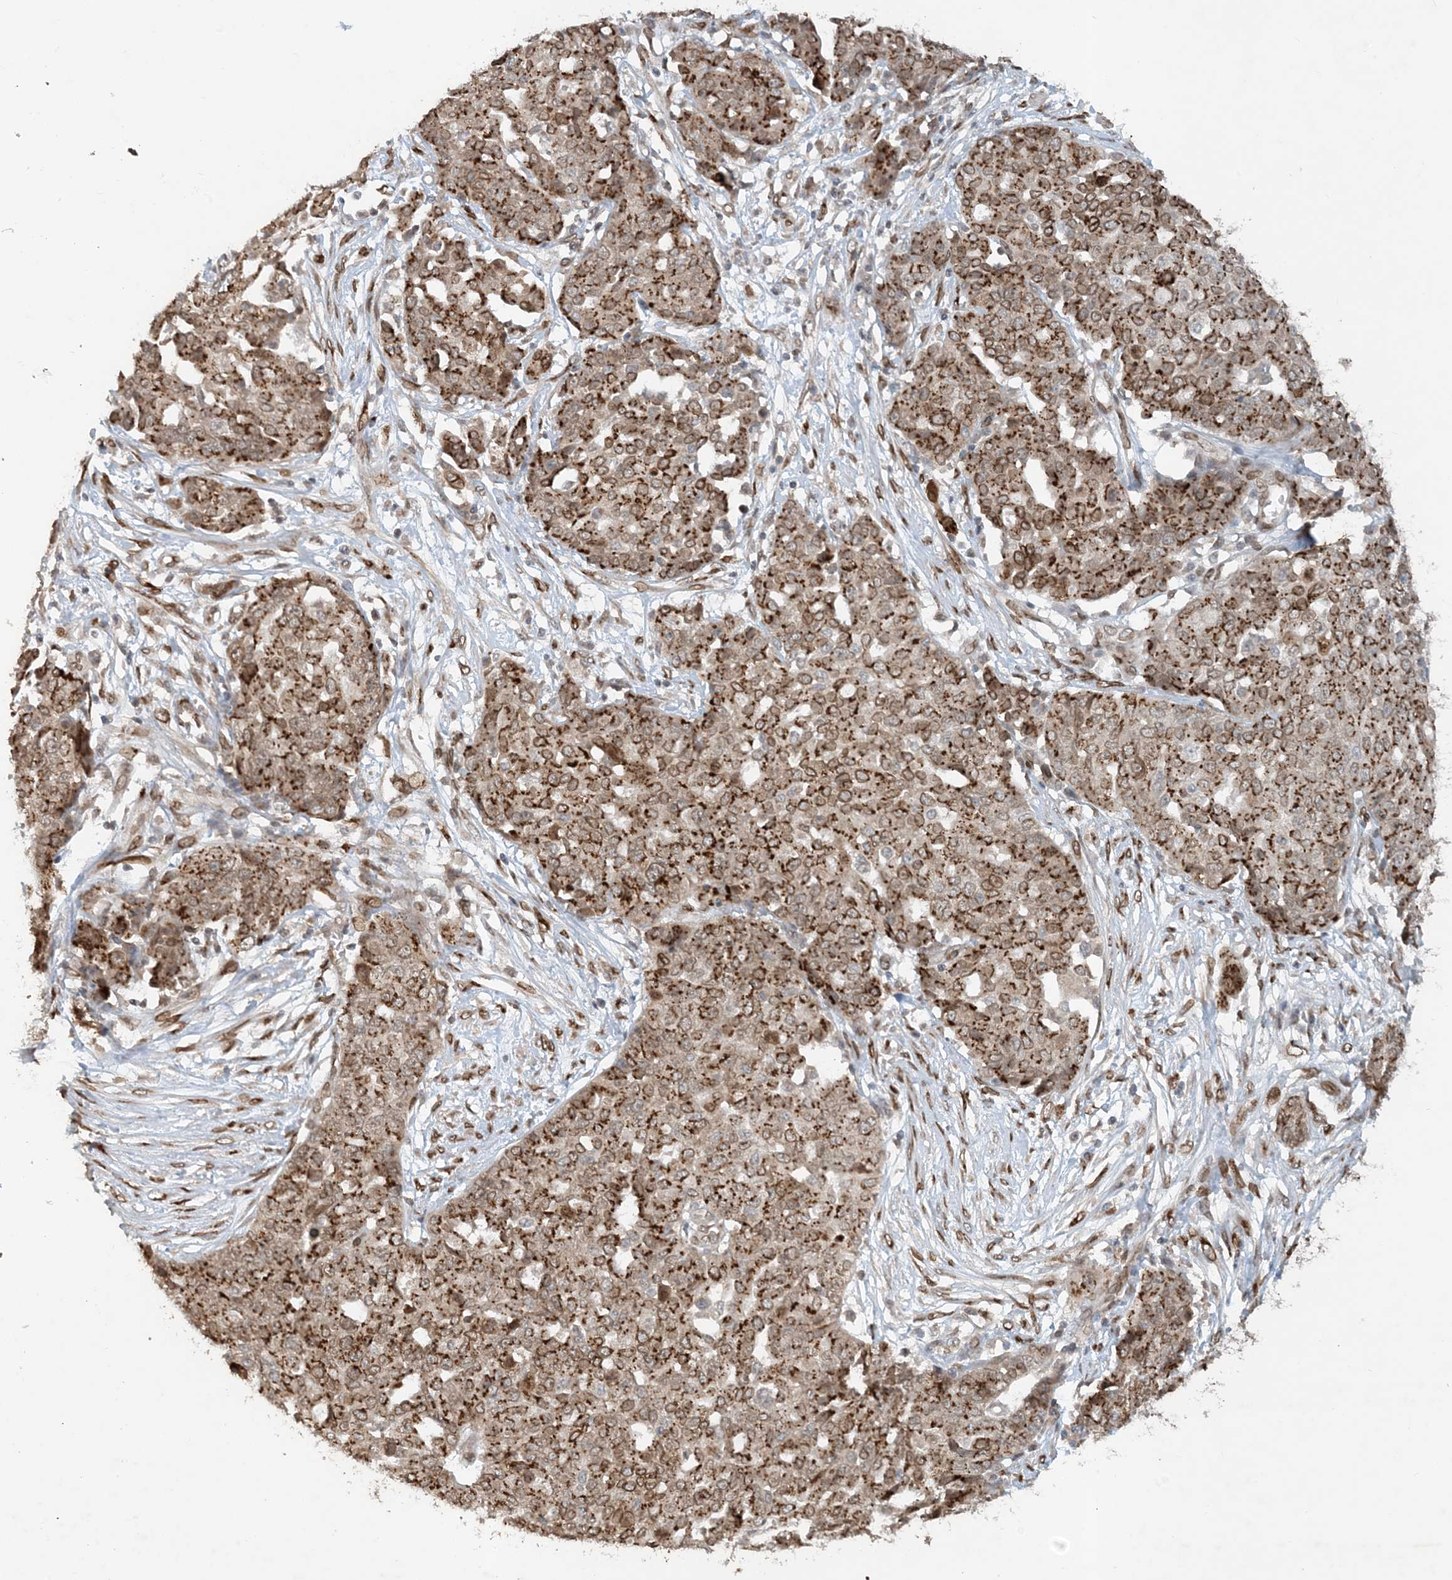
{"staining": {"intensity": "moderate", "quantity": ">75%", "location": "cytoplasmic/membranous"}, "tissue": "ovarian cancer", "cell_type": "Tumor cells", "image_type": "cancer", "snomed": [{"axis": "morphology", "description": "Cystadenocarcinoma, serous, NOS"}, {"axis": "topography", "description": "Soft tissue"}, {"axis": "topography", "description": "Ovary"}], "caption": "Brown immunohistochemical staining in serous cystadenocarcinoma (ovarian) demonstrates moderate cytoplasmic/membranous staining in about >75% of tumor cells.", "gene": "SLC35A2", "patient": {"sex": "female", "age": 57}}